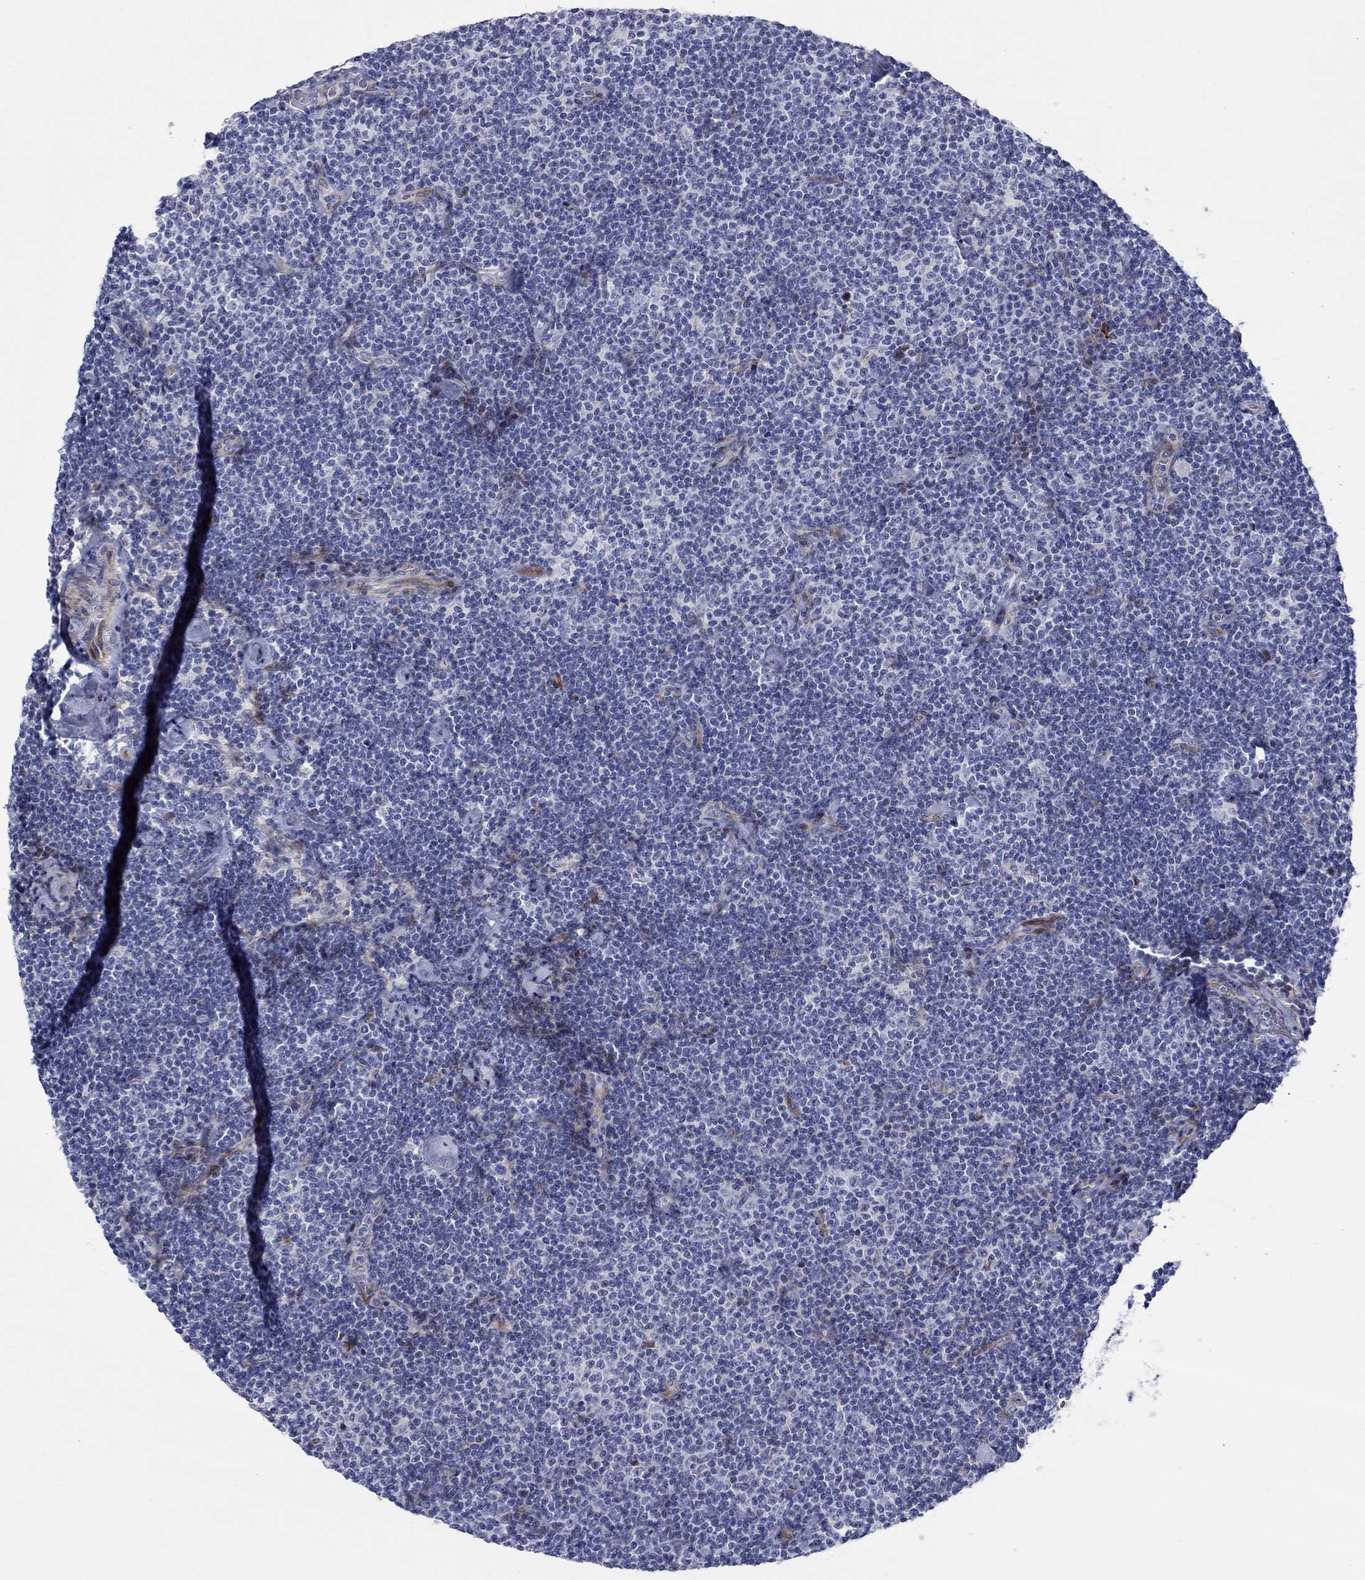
{"staining": {"intensity": "negative", "quantity": "none", "location": "none"}, "tissue": "lymphoma", "cell_type": "Tumor cells", "image_type": "cancer", "snomed": [{"axis": "morphology", "description": "Malignant lymphoma, non-Hodgkin's type, Low grade"}, {"axis": "topography", "description": "Lymph node"}], "caption": "An immunohistochemistry (IHC) micrograph of lymphoma is shown. There is no staining in tumor cells of lymphoma.", "gene": "ARHGAP36", "patient": {"sex": "male", "age": 81}}